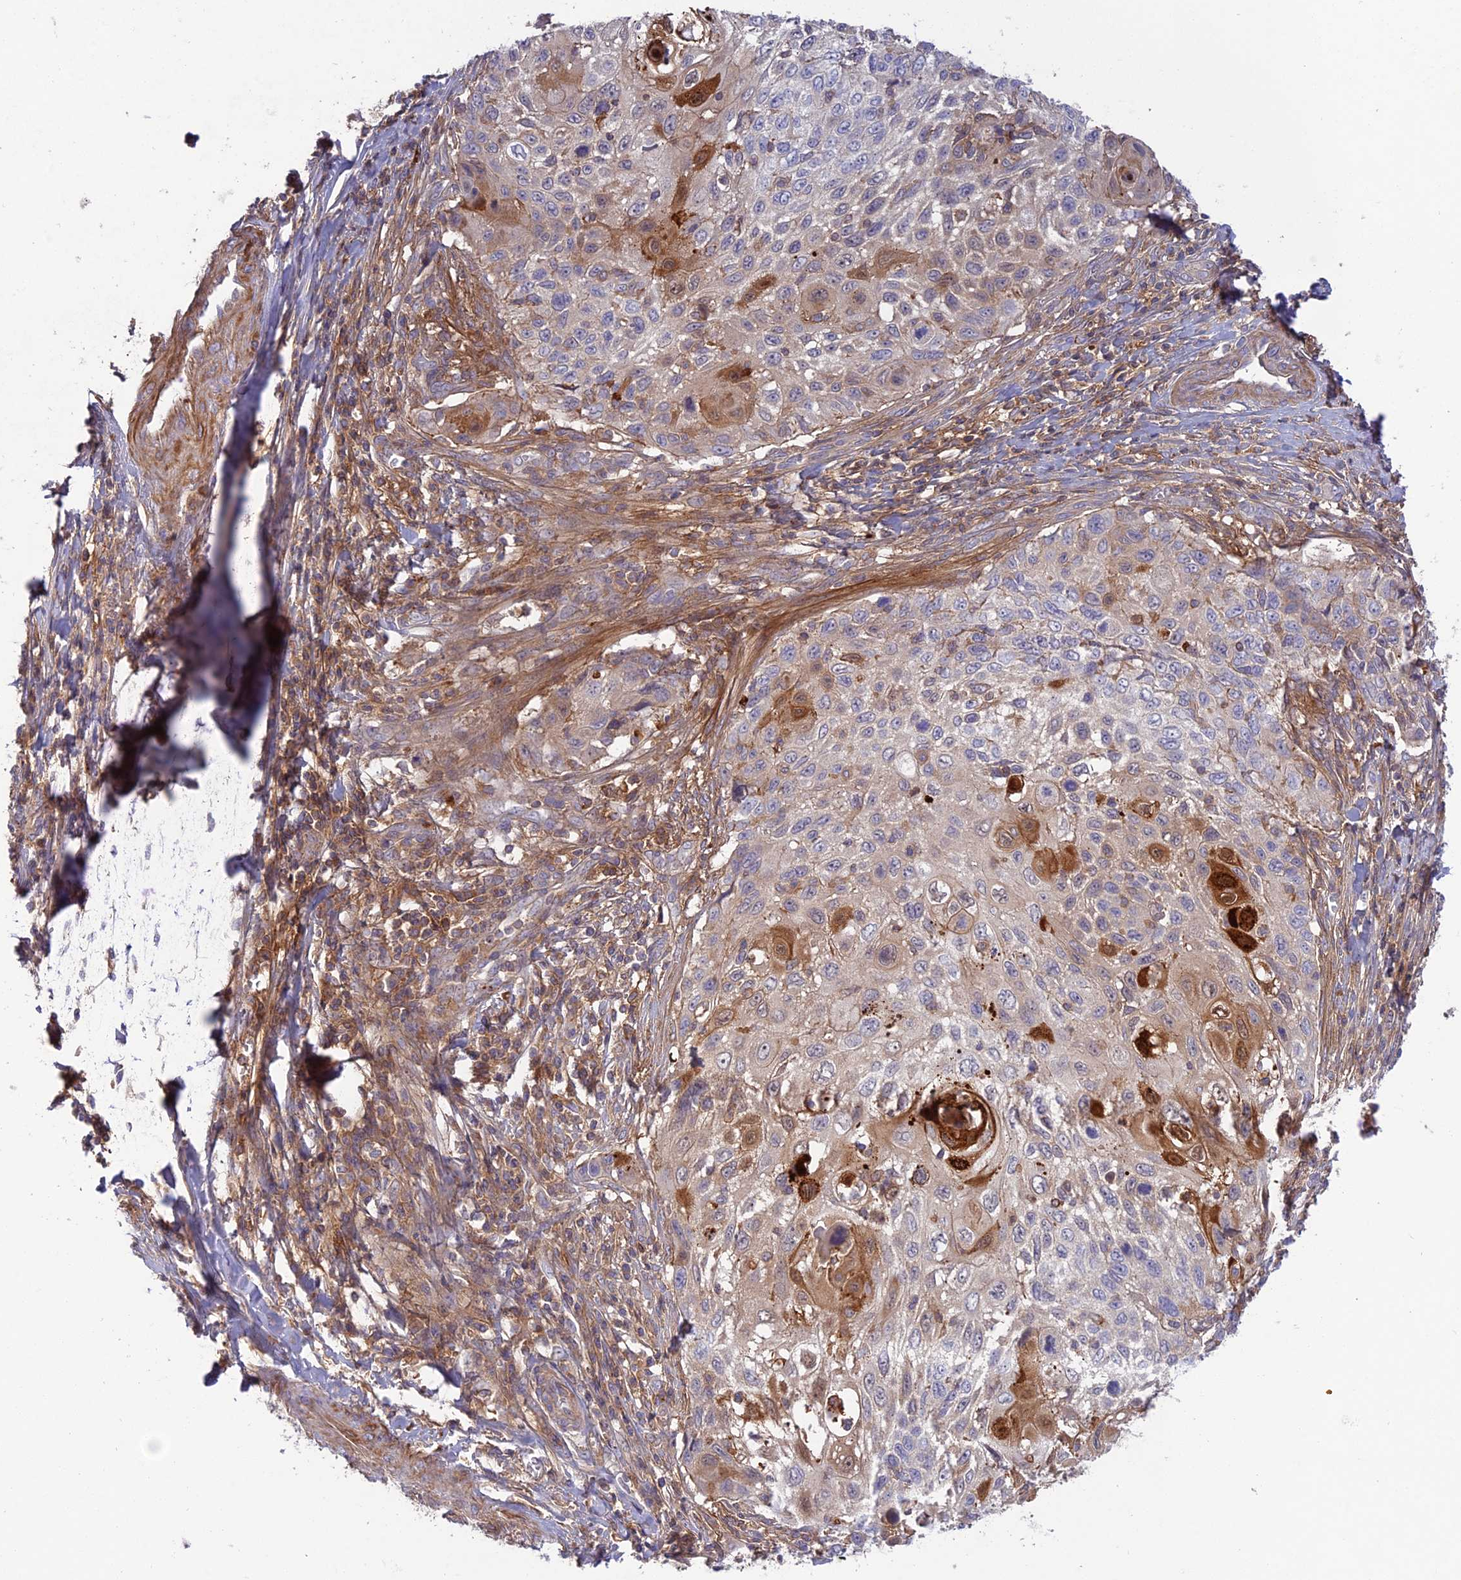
{"staining": {"intensity": "moderate", "quantity": "<25%", "location": "cytoplasmic/membranous"}, "tissue": "cervical cancer", "cell_type": "Tumor cells", "image_type": "cancer", "snomed": [{"axis": "morphology", "description": "Squamous cell carcinoma, NOS"}, {"axis": "topography", "description": "Cervix"}], "caption": "This image demonstrates immunohistochemistry staining of cervical cancer (squamous cell carcinoma), with low moderate cytoplasmic/membranous positivity in approximately <25% of tumor cells.", "gene": "CPNE7", "patient": {"sex": "female", "age": 70}}